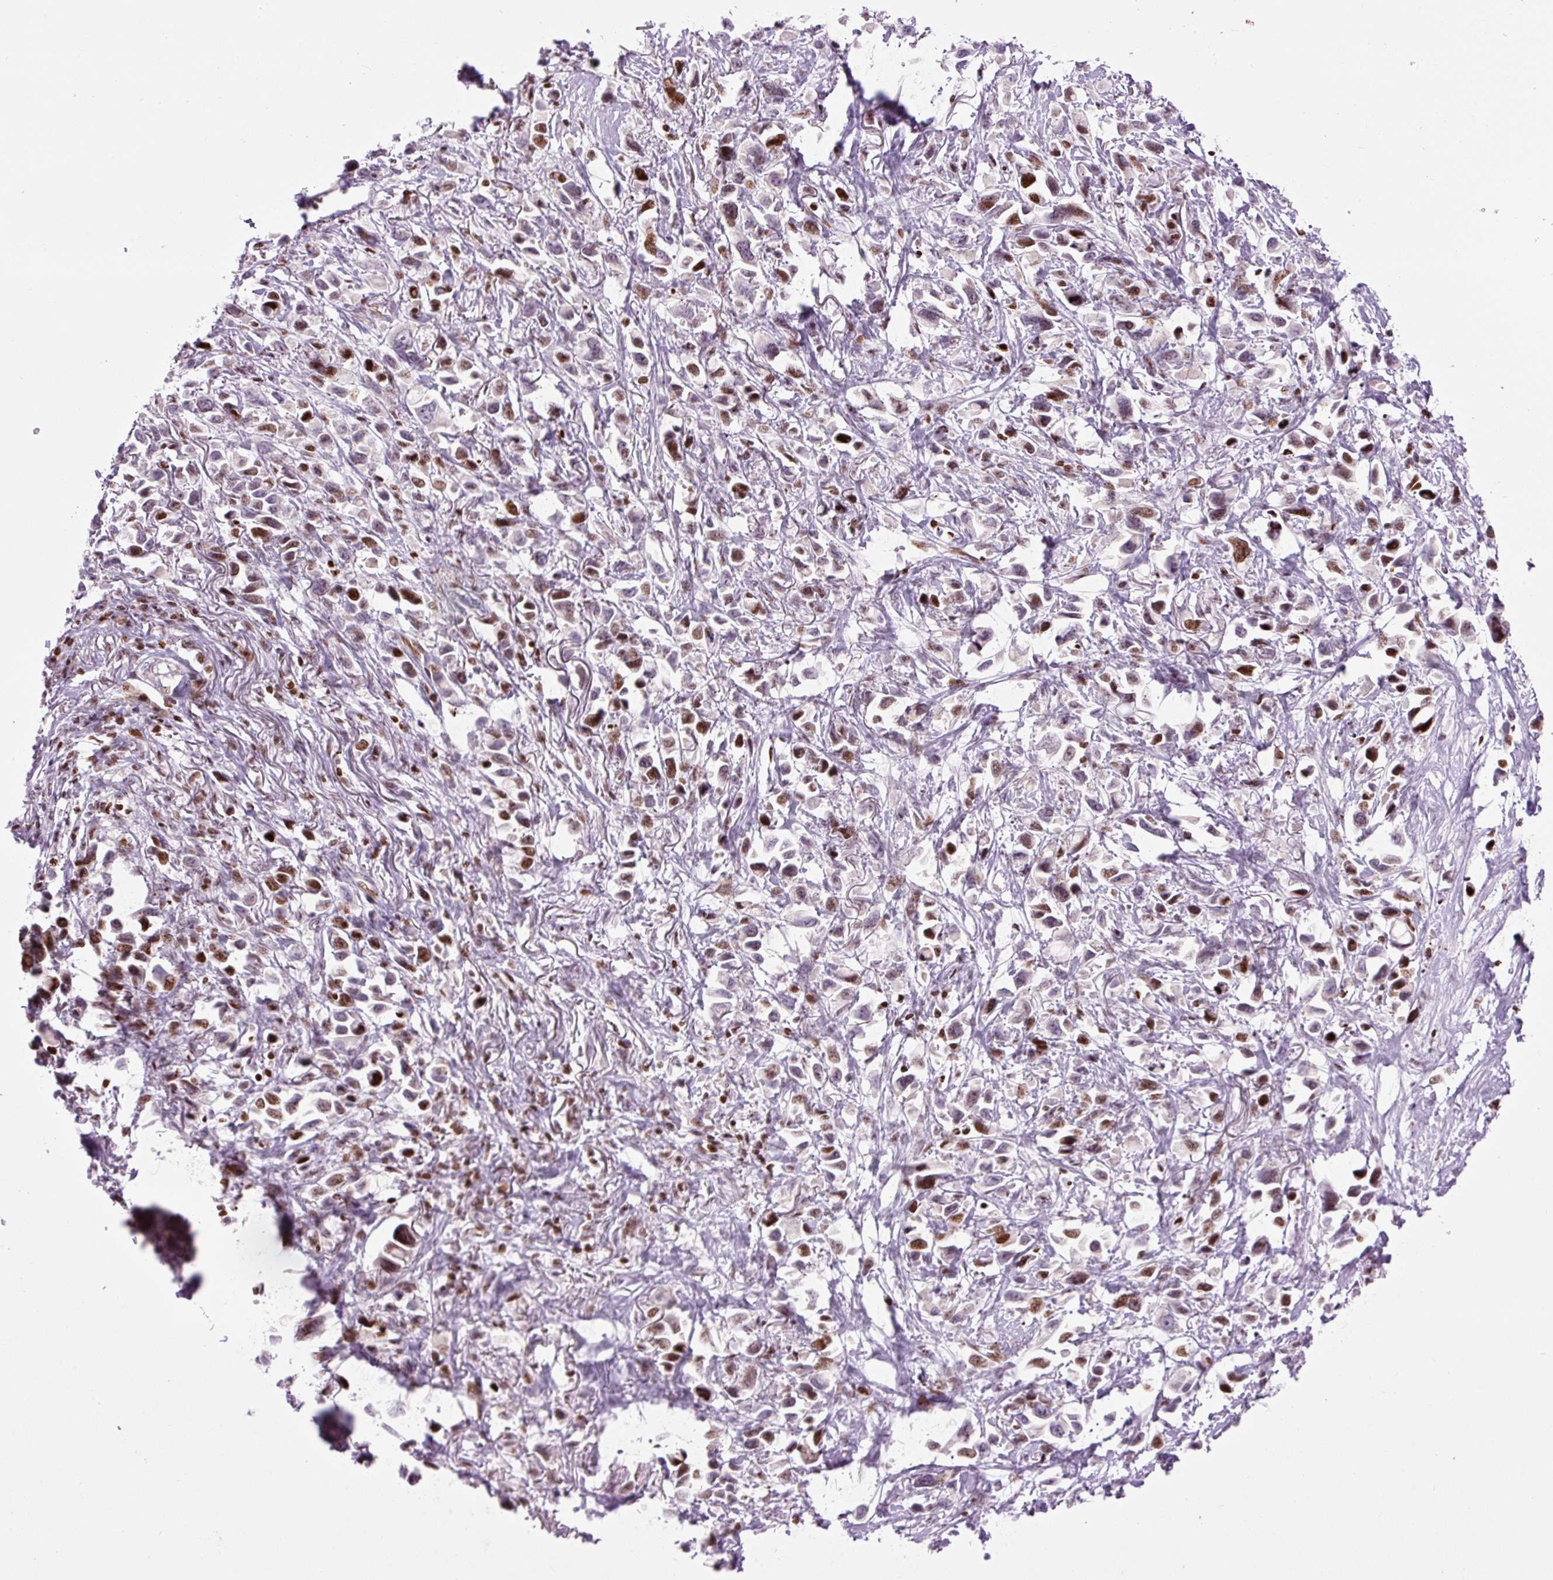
{"staining": {"intensity": "moderate", "quantity": "25%-75%", "location": "nuclear"}, "tissue": "stomach cancer", "cell_type": "Tumor cells", "image_type": "cancer", "snomed": [{"axis": "morphology", "description": "Adenocarcinoma, NOS"}, {"axis": "topography", "description": "Stomach"}], "caption": "Protein expression analysis of stomach cancer (adenocarcinoma) shows moderate nuclear staining in approximately 25%-75% of tumor cells.", "gene": "TMEM177", "patient": {"sex": "female", "age": 81}}